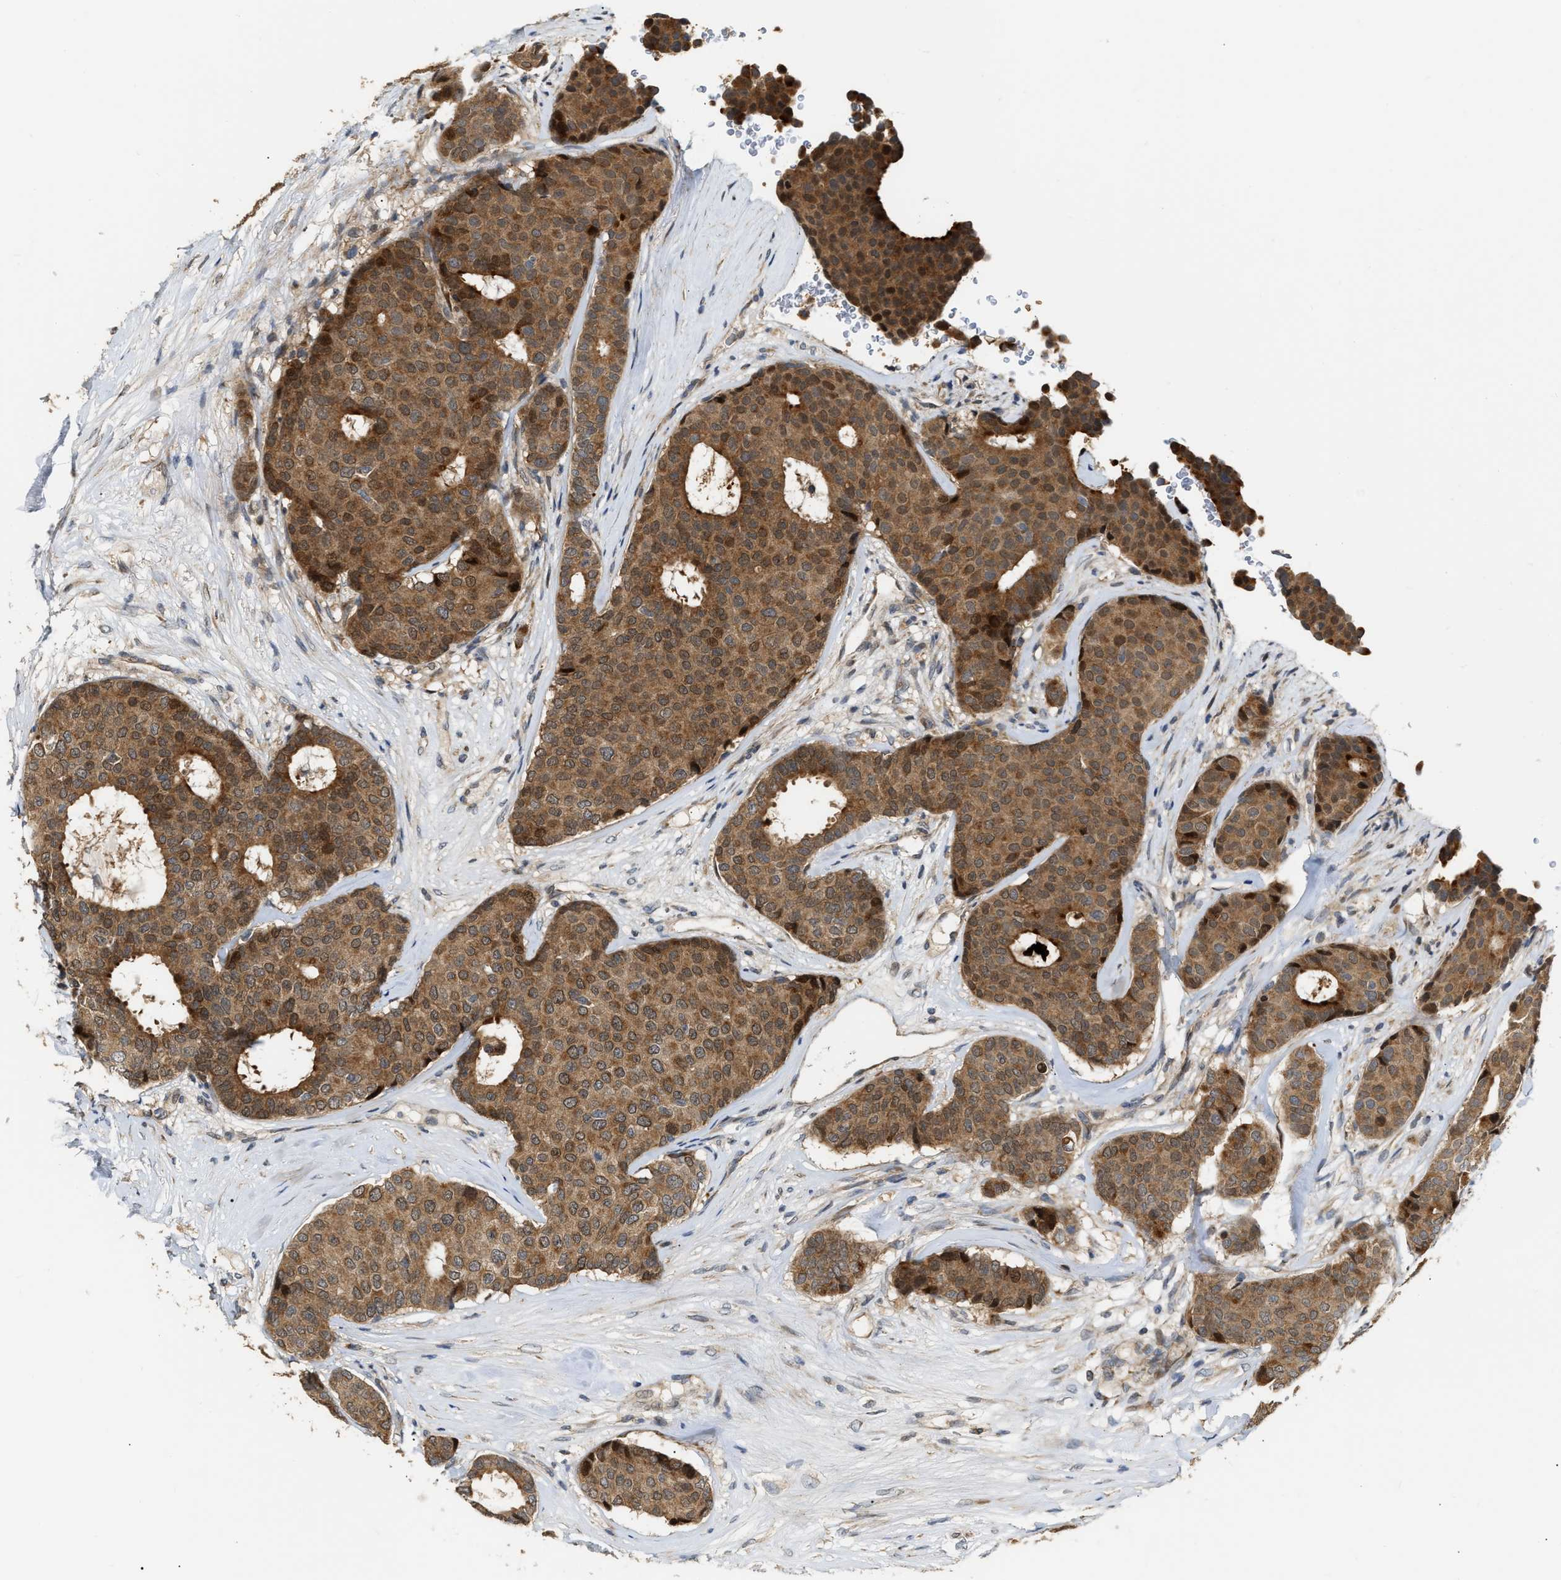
{"staining": {"intensity": "moderate", "quantity": ">75%", "location": "cytoplasmic/membranous"}, "tissue": "breast cancer", "cell_type": "Tumor cells", "image_type": "cancer", "snomed": [{"axis": "morphology", "description": "Duct carcinoma"}, {"axis": "topography", "description": "Breast"}], "caption": "IHC of human breast cancer (intraductal carcinoma) exhibits medium levels of moderate cytoplasmic/membranous positivity in approximately >75% of tumor cells.", "gene": "EXTL2", "patient": {"sex": "female", "age": 75}}